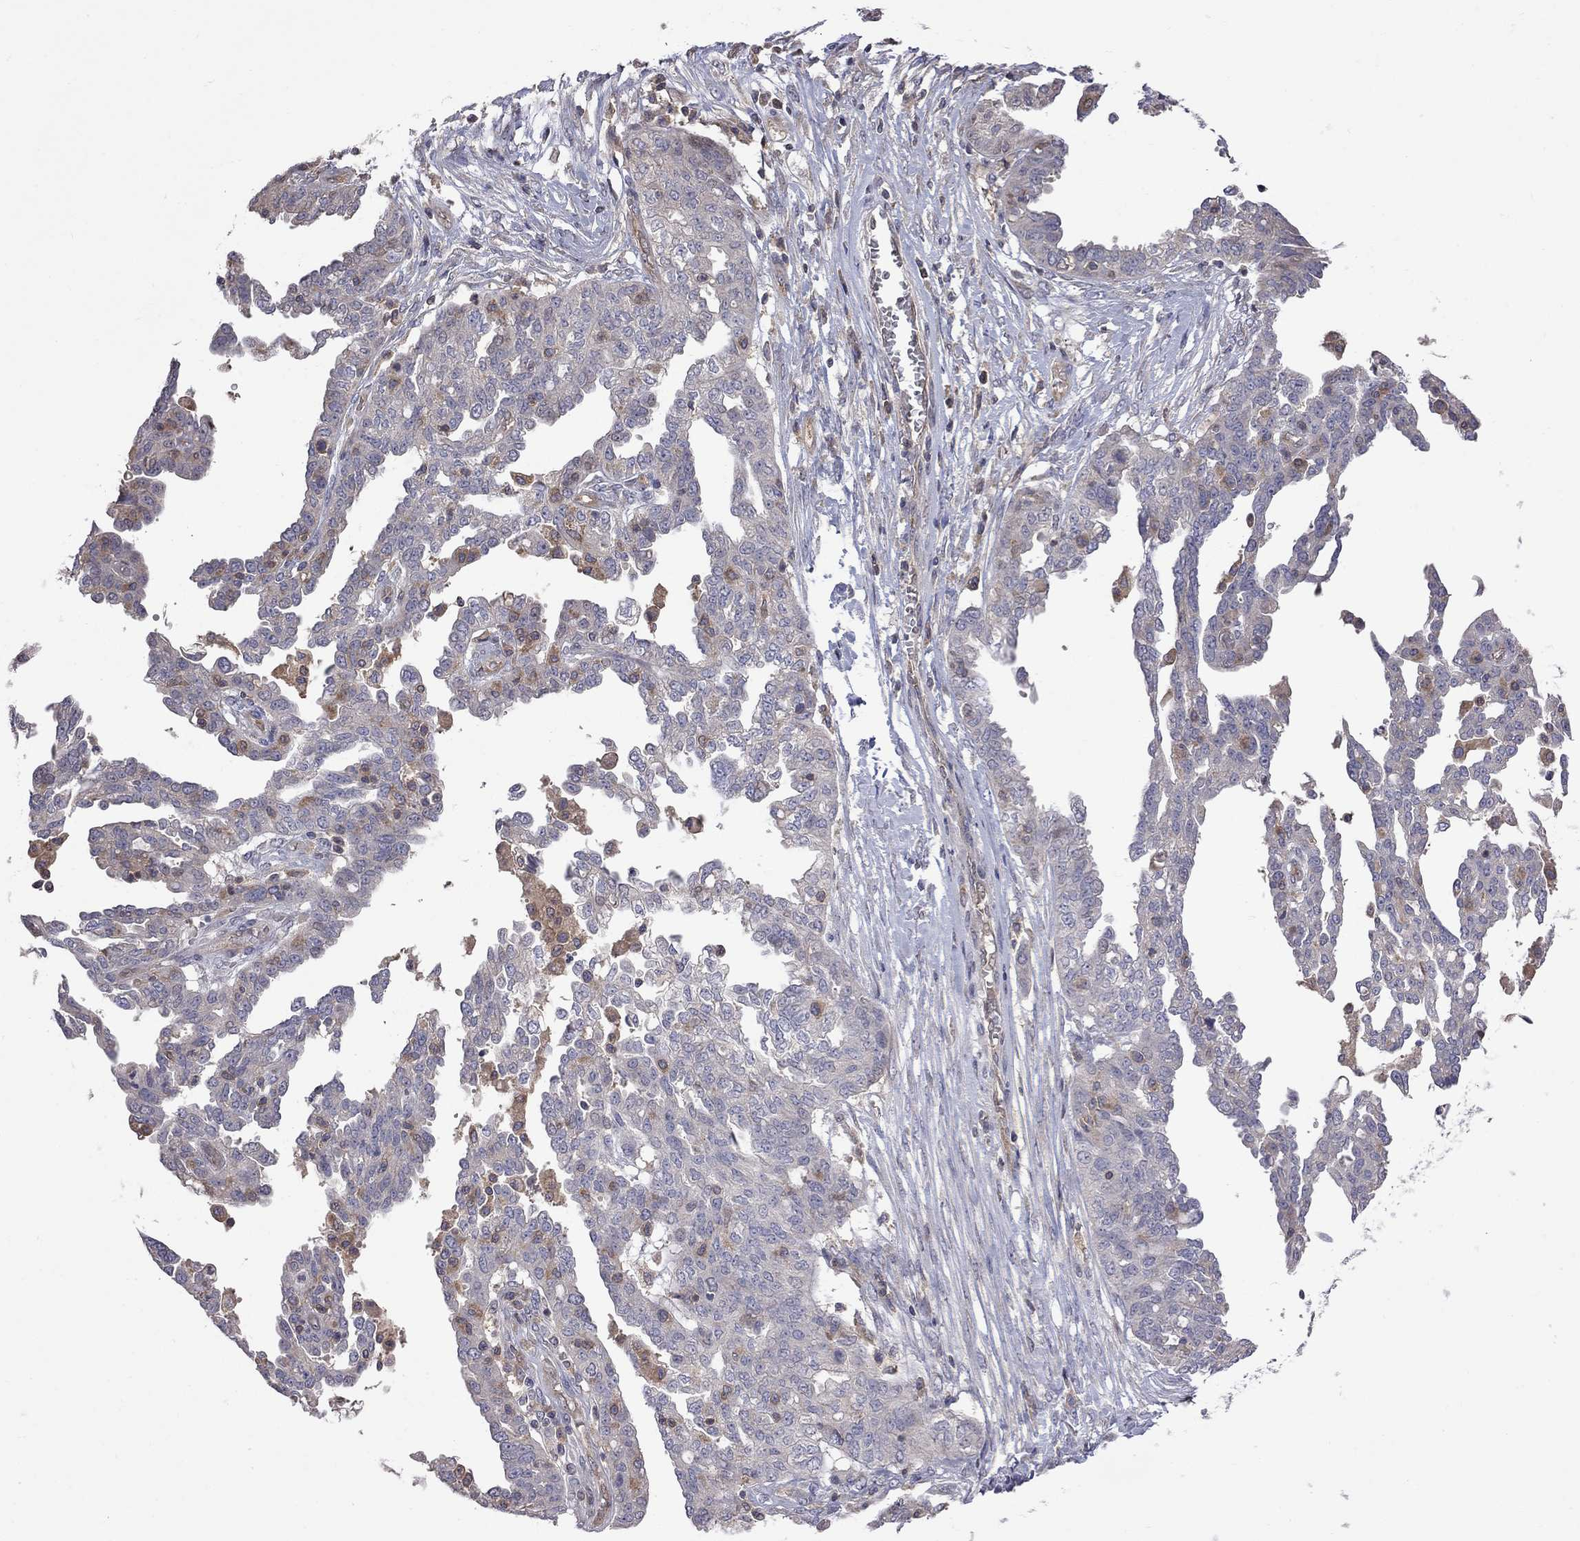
{"staining": {"intensity": "negative", "quantity": "none", "location": "none"}, "tissue": "ovarian cancer", "cell_type": "Tumor cells", "image_type": "cancer", "snomed": [{"axis": "morphology", "description": "Cystadenocarcinoma, serous, NOS"}, {"axis": "topography", "description": "Ovary"}], "caption": "A high-resolution micrograph shows immunohistochemistry staining of ovarian serous cystadenocarcinoma, which exhibits no significant expression in tumor cells. (Brightfield microscopy of DAB (3,3'-diaminobenzidine) immunohistochemistry (IHC) at high magnification).", "gene": "ABI3", "patient": {"sex": "female", "age": 67}}